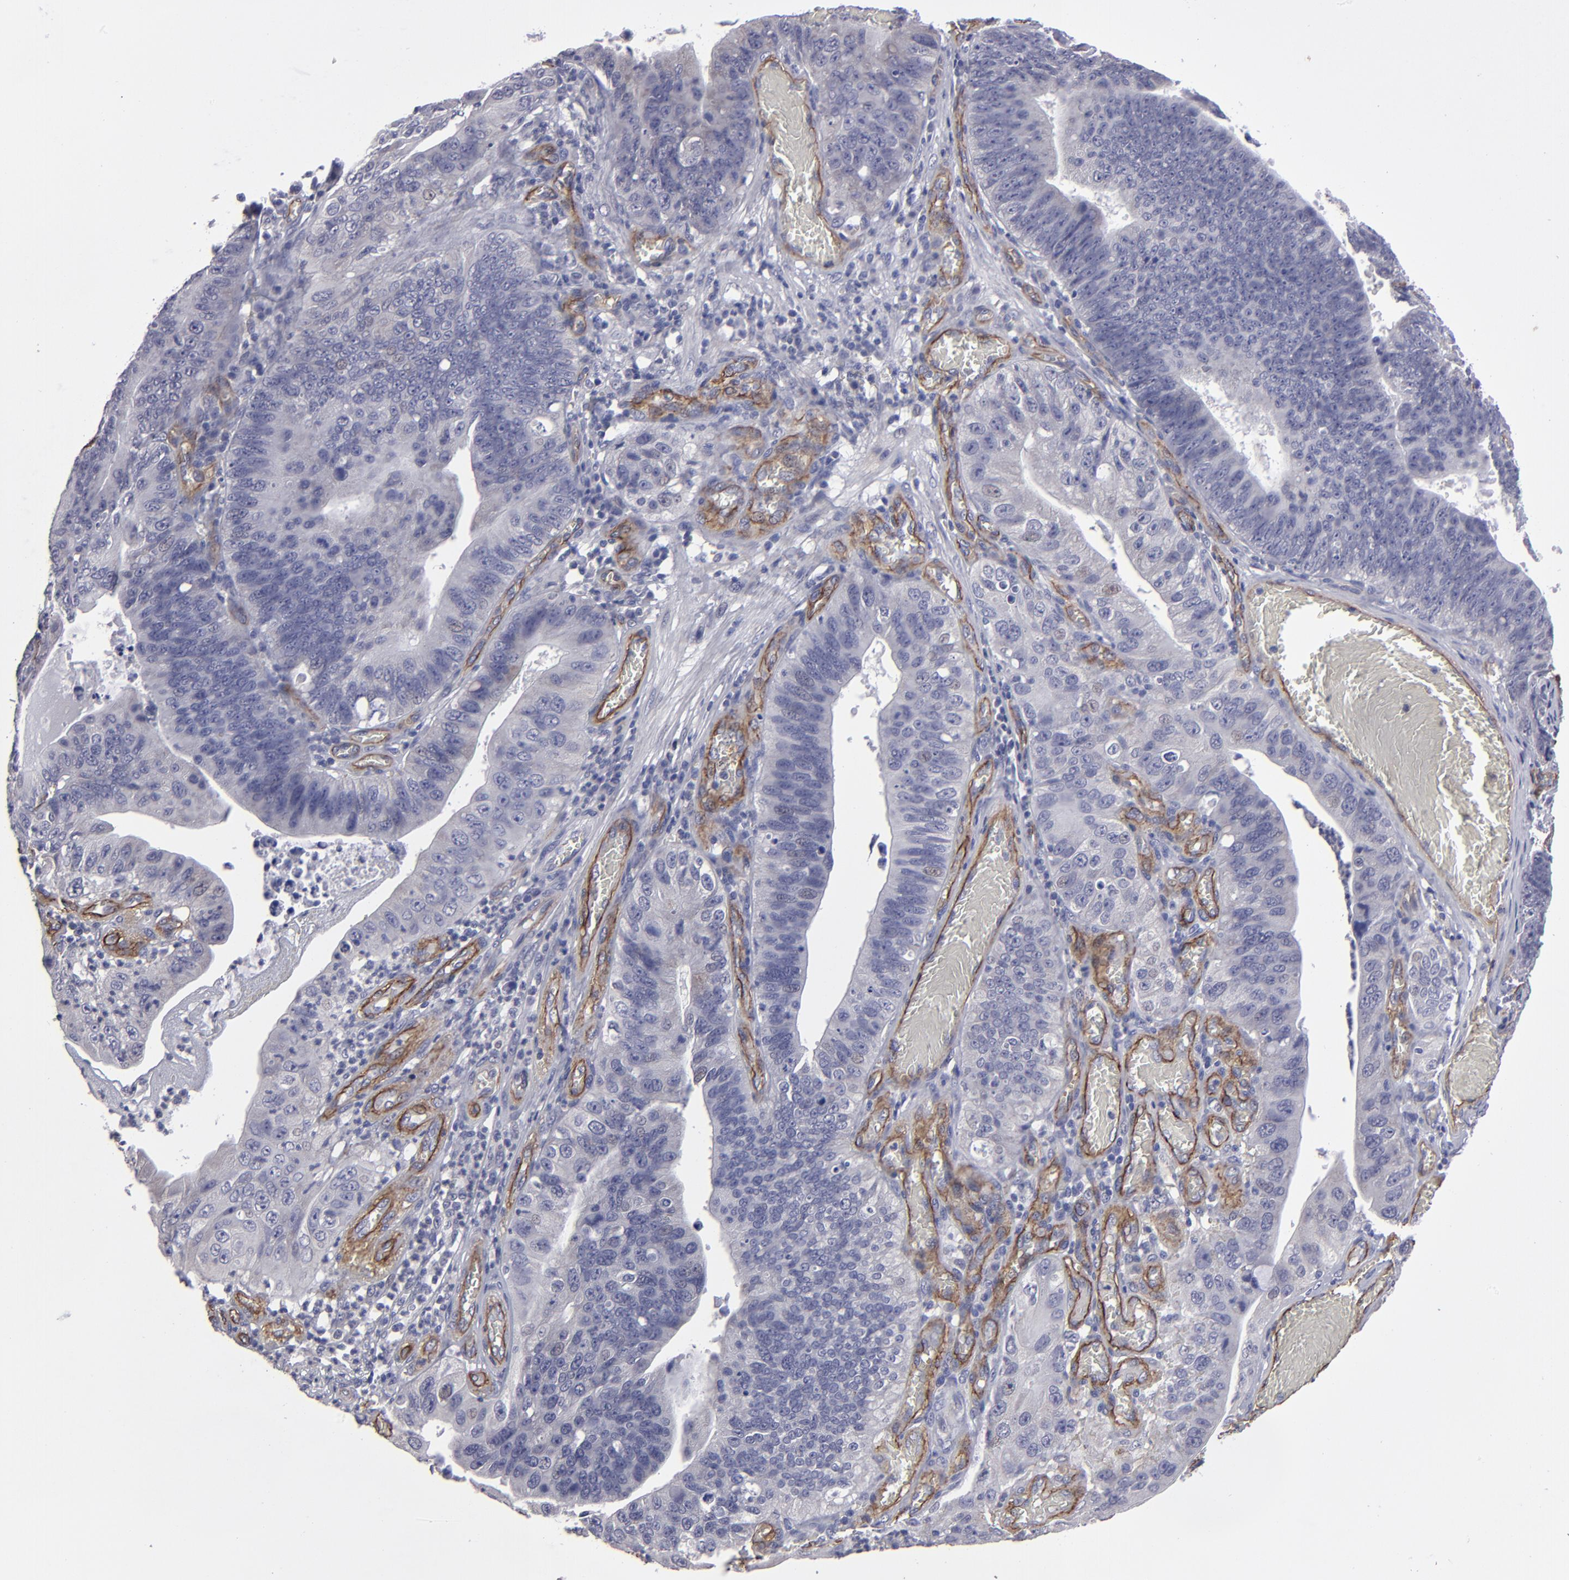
{"staining": {"intensity": "negative", "quantity": "none", "location": "none"}, "tissue": "stomach cancer", "cell_type": "Tumor cells", "image_type": "cancer", "snomed": [{"axis": "morphology", "description": "Adenocarcinoma, NOS"}, {"axis": "topography", "description": "Stomach"}, {"axis": "topography", "description": "Gastric cardia"}], "caption": "IHC image of neoplastic tissue: human stomach cancer stained with DAB (3,3'-diaminobenzidine) exhibits no significant protein expression in tumor cells.", "gene": "ZNF175", "patient": {"sex": "male", "age": 59}}